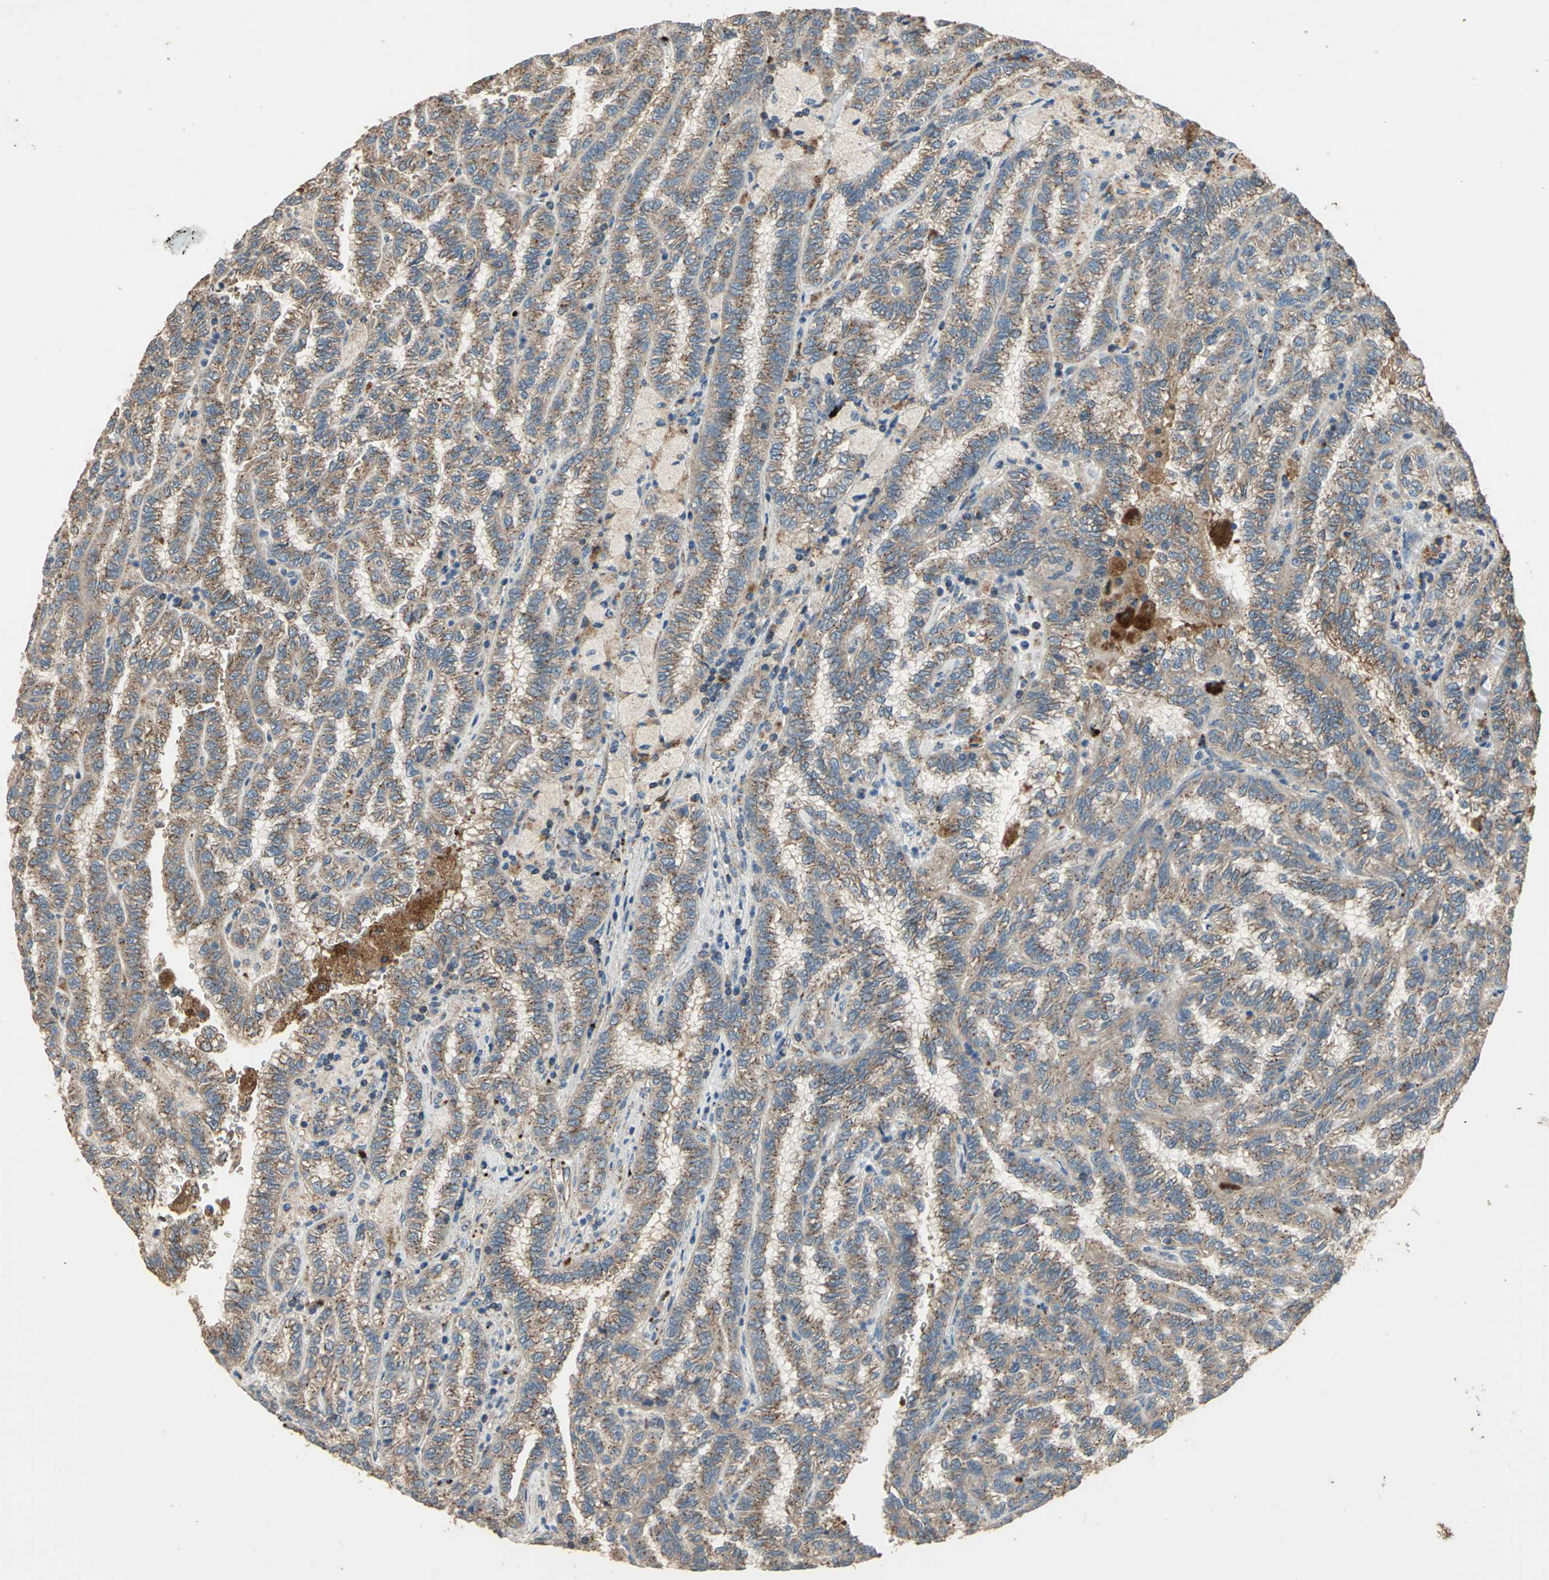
{"staining": {"intensity": "strong", "quantity": ">75%", "location": "cytoplasmic/membranous"}, "tissue": "renal cancer", "cell_type": "Tumor cells", "image_type": "cancer", "snomed": [{"axis": "morphology", "description": "Inflammation, NOS"}, {"axis": "morphology", "description": "Adenocarcinoma, NOS"}, {"axis": "topography", "description": "Kidney"}], "caption": "Renal cancer stained with immunohistochemistry (IHC) reveals strong cytoplasmic/membranous positivity in about >75% of tumor cells. Nuclei are stained in blue.", "gene": "POLRMT", "patient": {"sex": "male", "age": 68}}